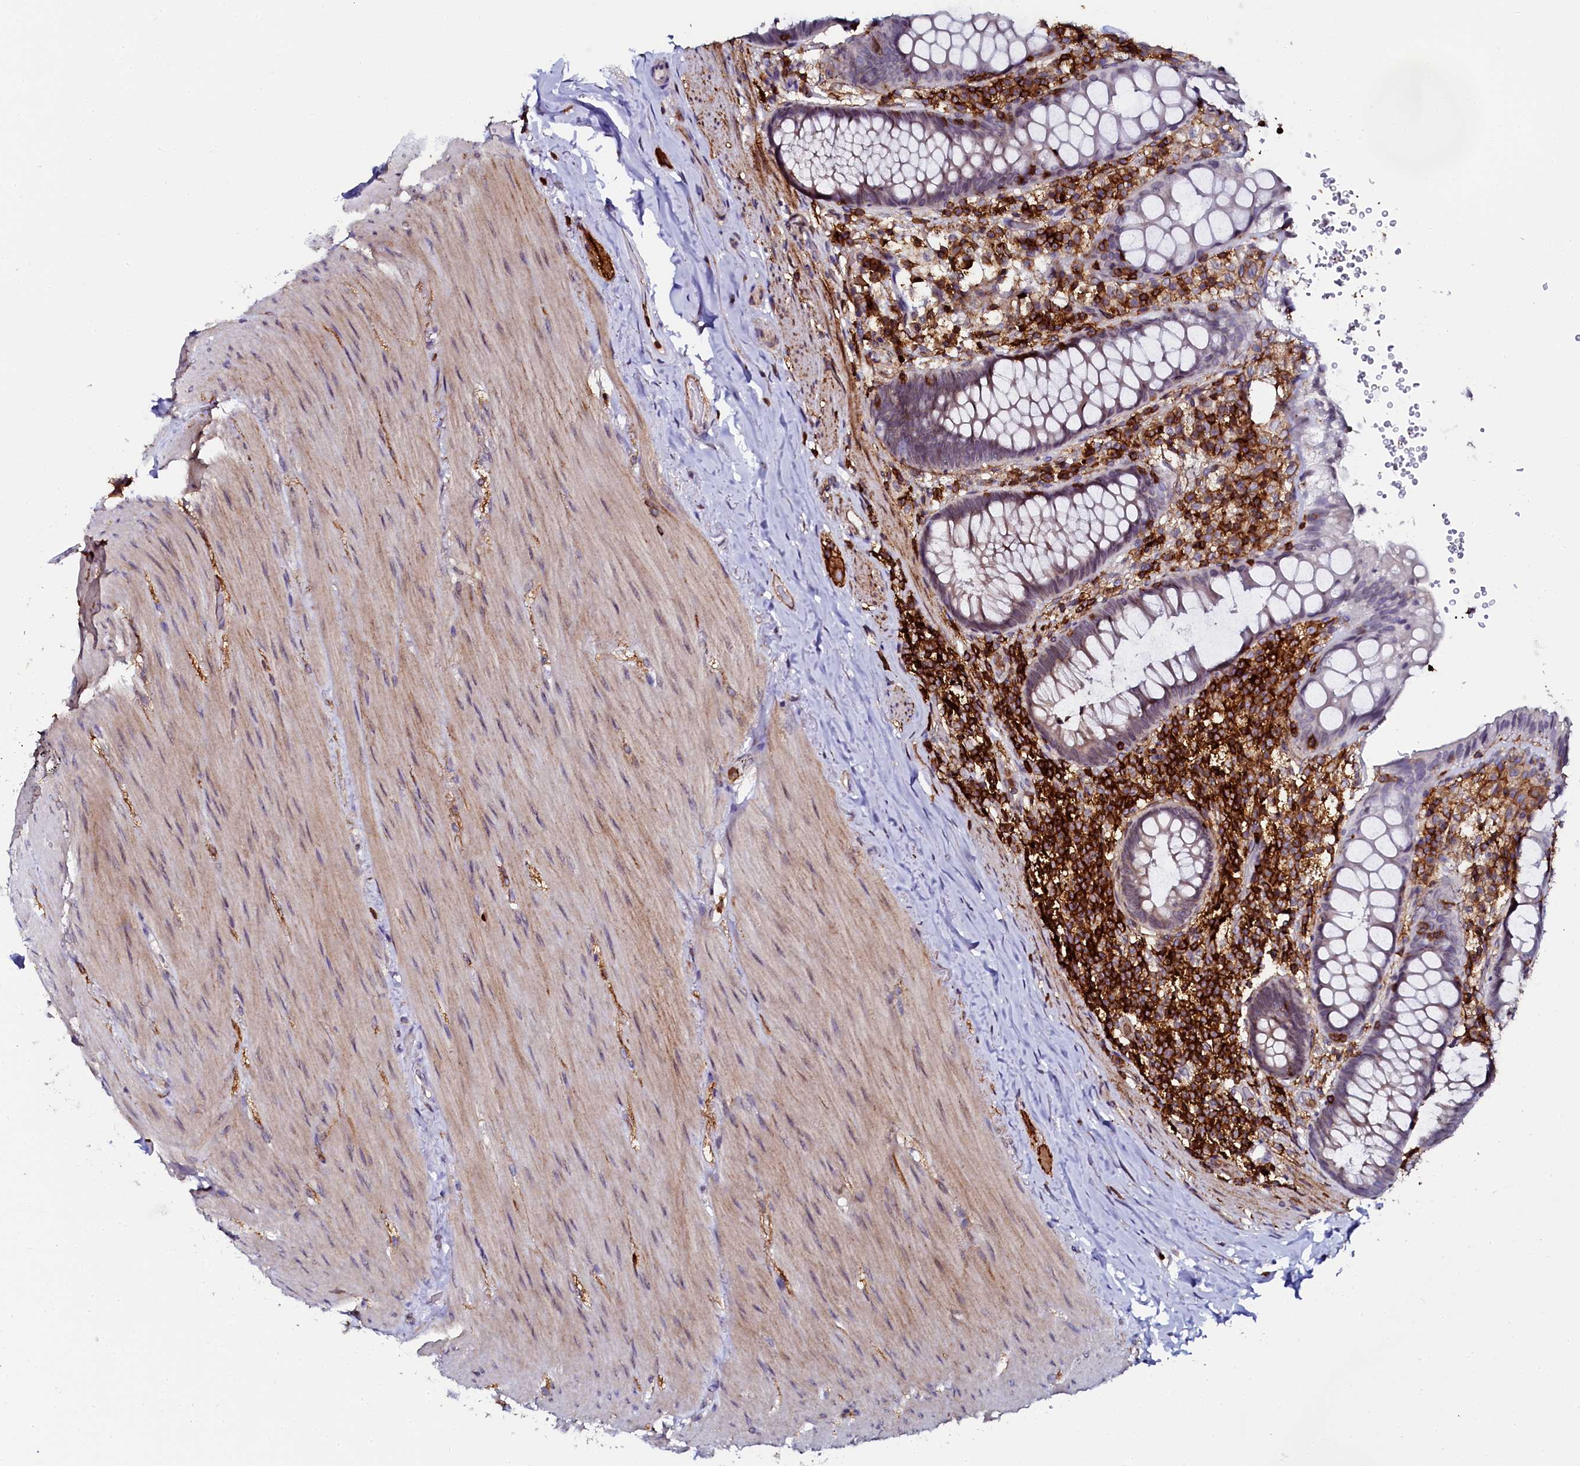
{"staining": {"intensity": "moderate", "quantity": "<25%", "location": "cytoplasmic/membranous,nuclear"}, "tissue": "rectum", "cell_type": "Glandular cells", "image_type": "normal", "snomed": [{"axis": "morphology", "description": "Normal tissue, NOS"}, {"axis": "topography", "description": "Rectum"}], "caption": "Glandular cells display low levels of moderate cytoplasmic/membranous,nuclear expression in about <25% of cells in benign rectum.", "gene": "AAAS", "patient": {"sex": "male", "age": 83}}